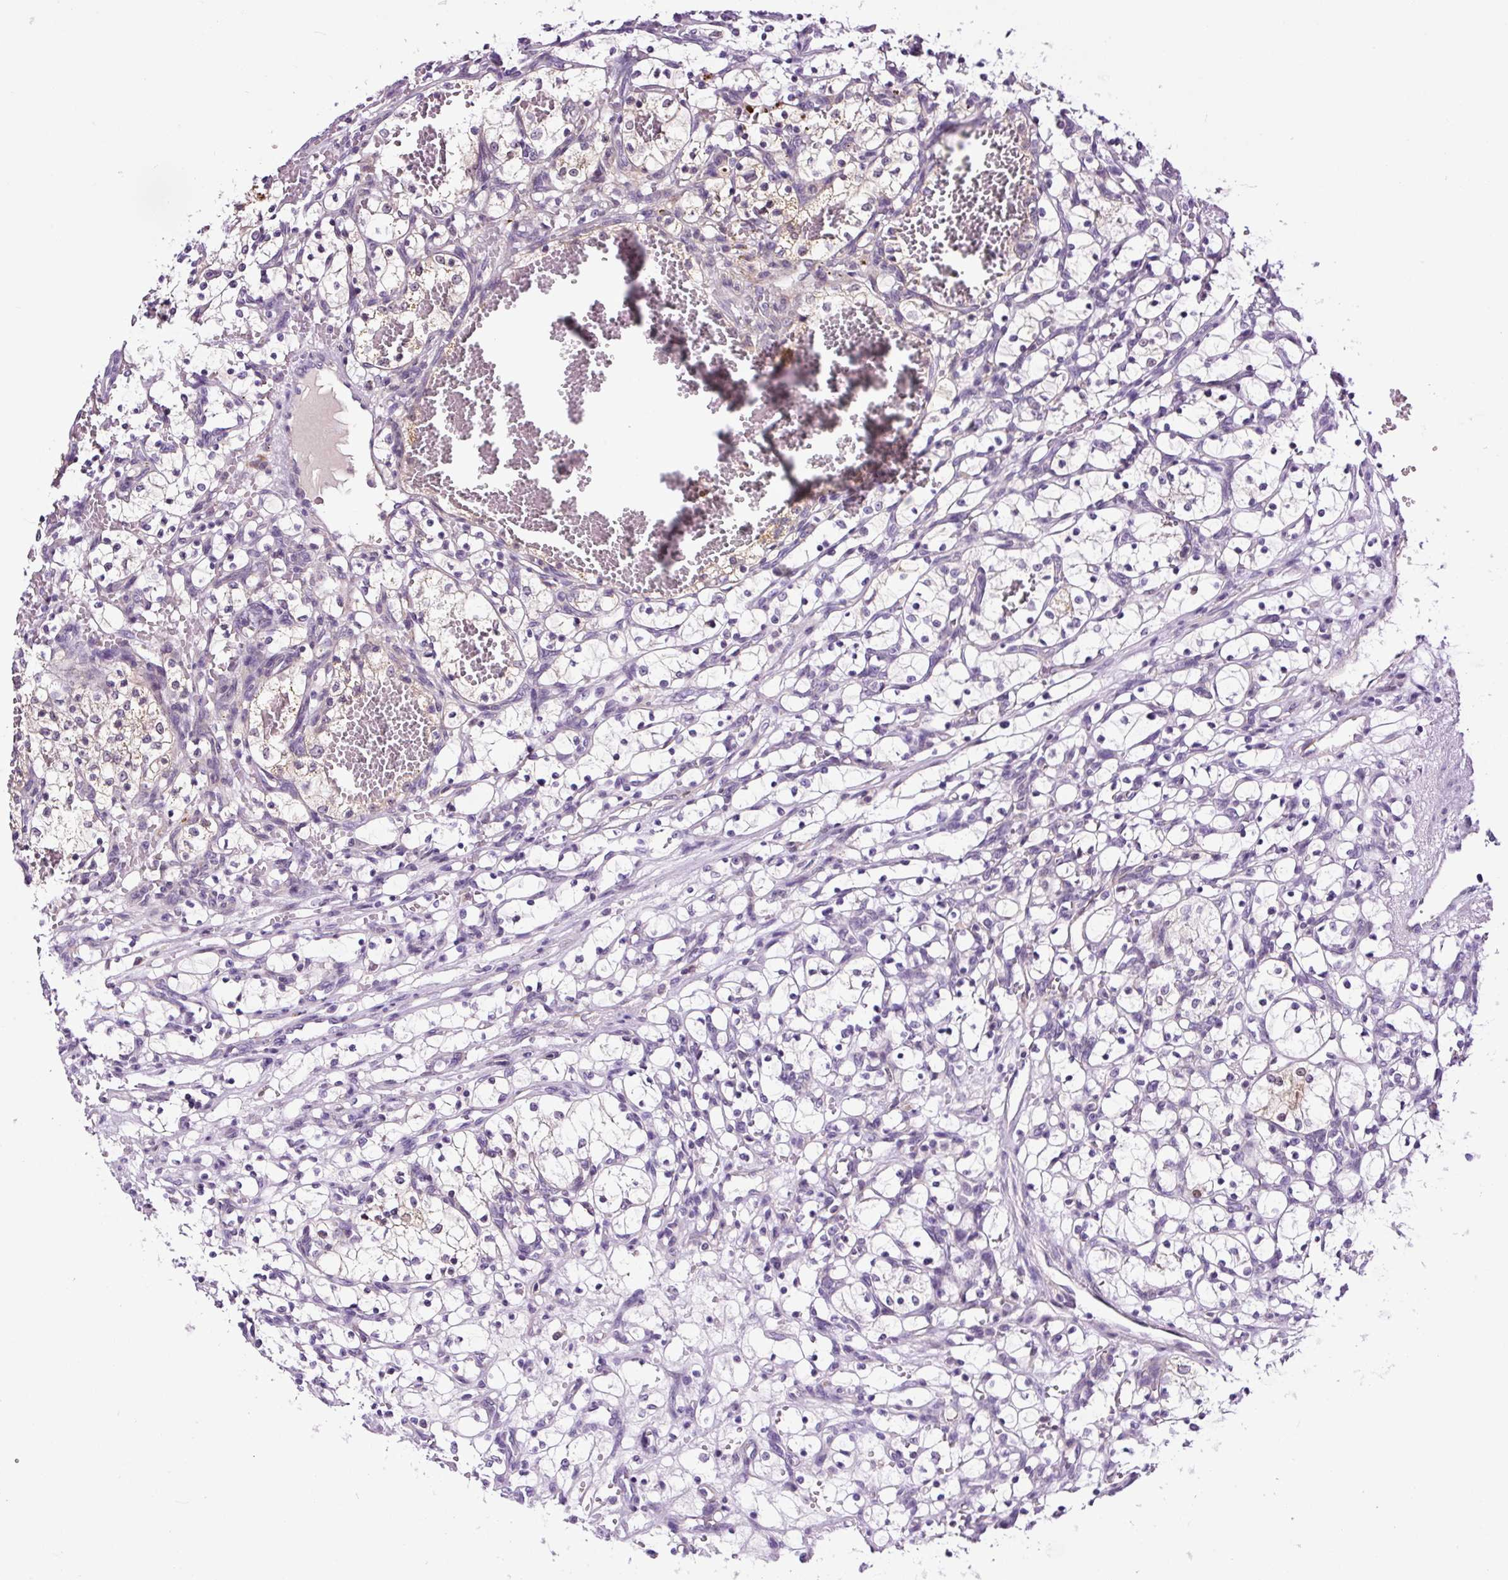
{"staining": {"intensity": "negative", "quantity": "none", "location": "none"}, "tissue": "renal cancer", "cell_type": "Tumor cells", "image_type": "cancer", "snomed": [{"axis": "morphology", "description": "Adenocarcinoma, NOS"}, {"axis": "topography", "description": "Kidney"}], "caption": "This is a micrograph of immunohistochemistry staining of renal cancer, which shows no expression in tumor cells.", "gene": "TAFA3", "patient": {"sex": "female", "age": 69}}